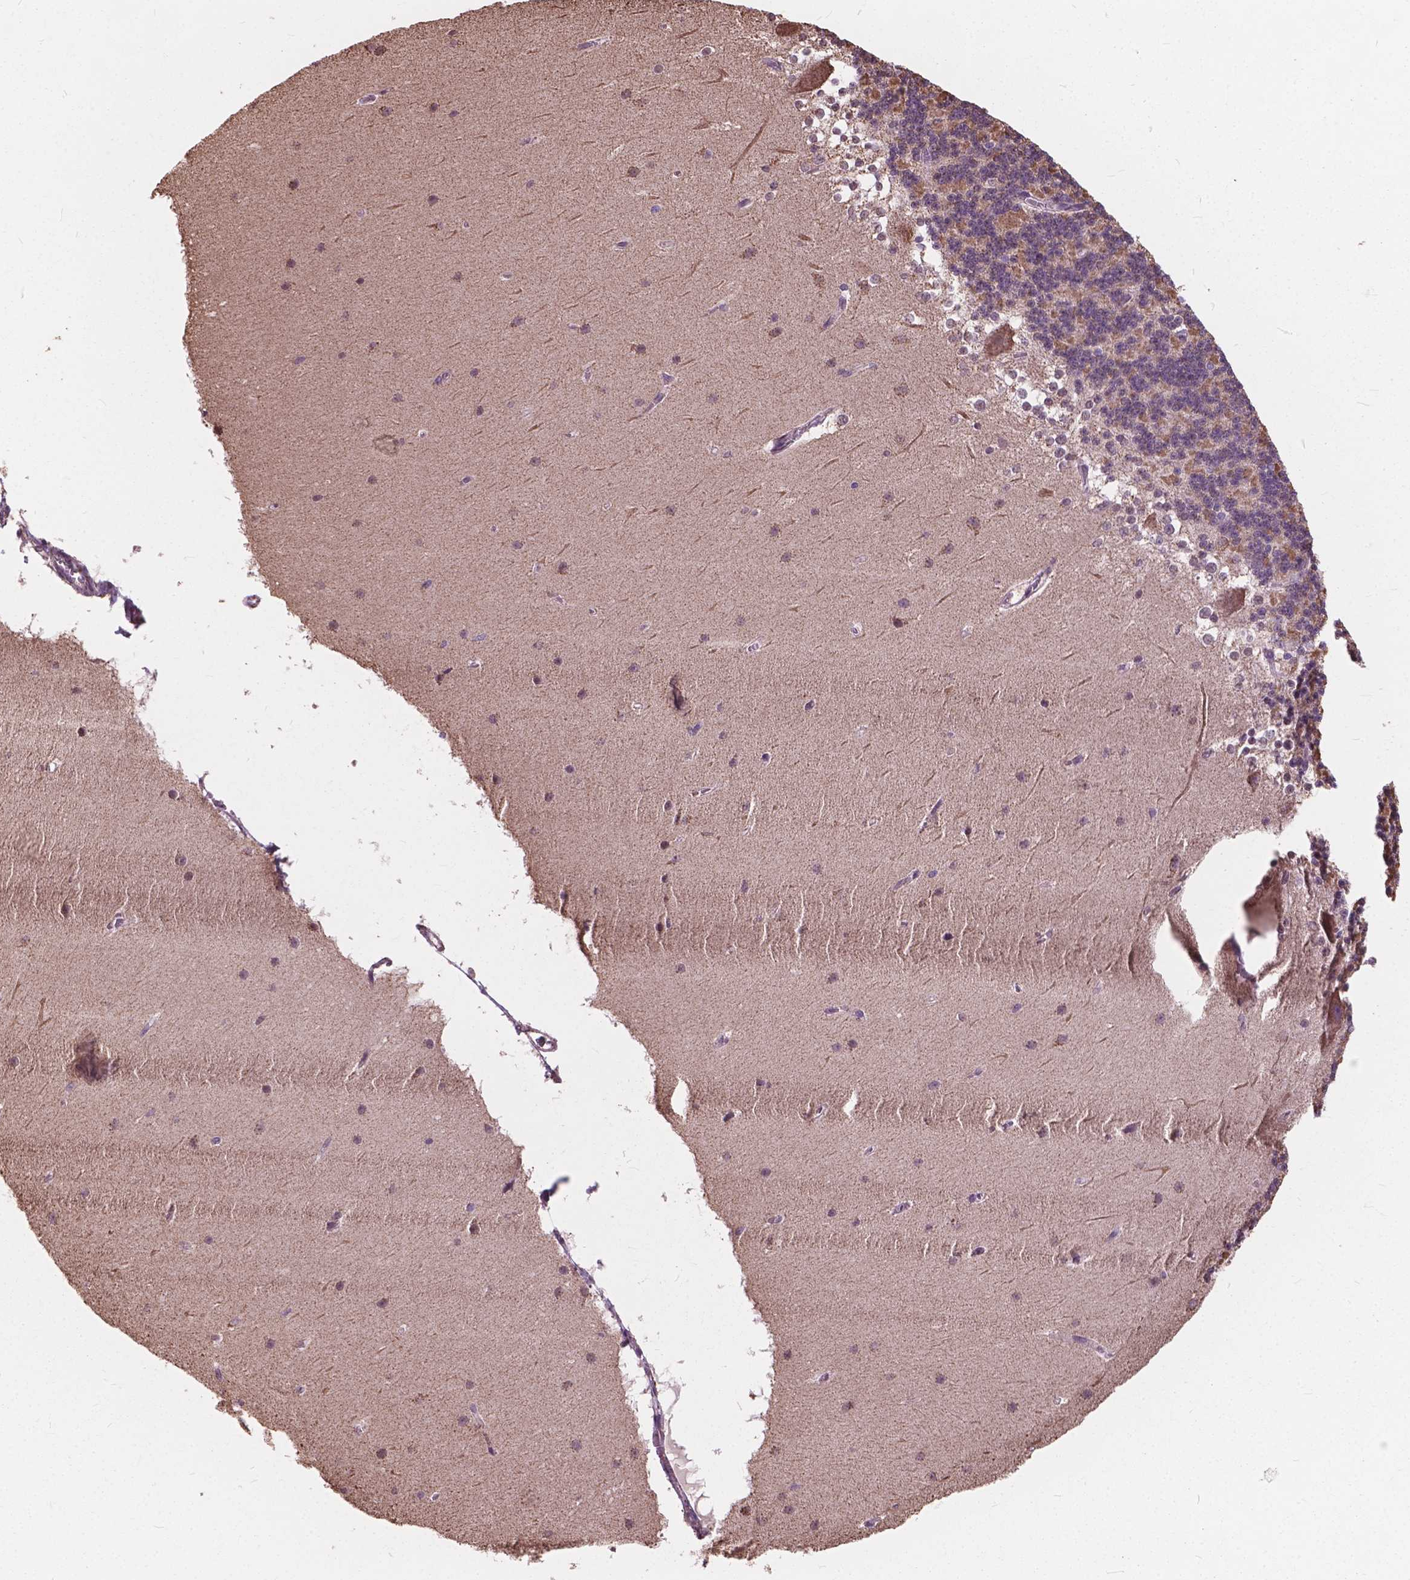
{"staining": {"intensity": "weak", "quantity": "25%-75%", "location": "cytoplasmic/membranous"}, "tissue": "cerebellum", "cell_type": "Cells in granular layer", "image_type": "normal", "snomed": [{"axis": "morphology", "description": "Normal tissue, NOS"}, {"axis": "topography", "description": "Cerebellum"}], "caption": "Protein expression analysis of normal cerebellum exhibits weak cytoplasmic/membranous staining in about 25%-75% of cells in granular layer.", "gene": "SCOC", "patient": {"sex": "female", "age": 19}}